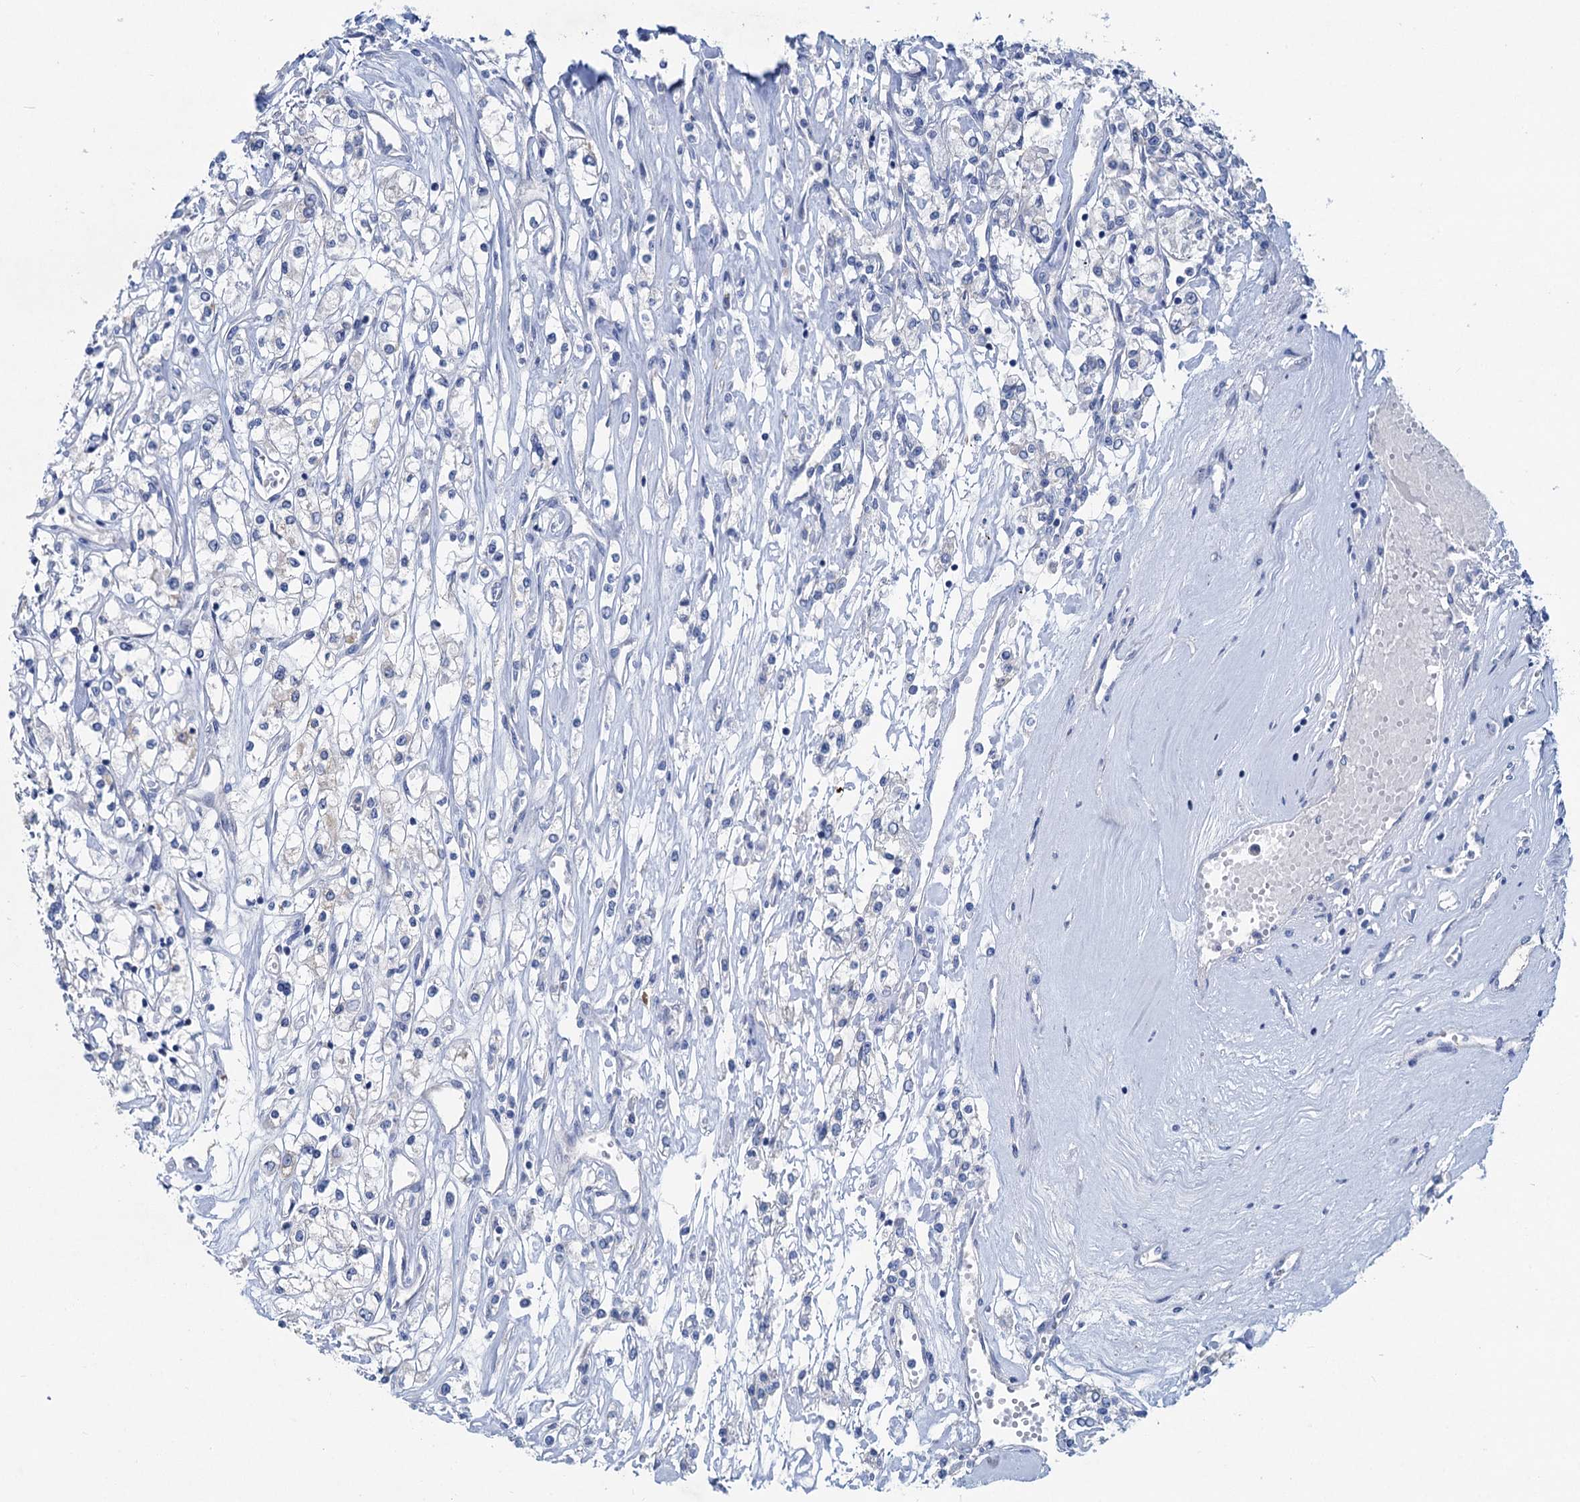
{"staining": {"intensity": "negative", "quantity": "none", "location": "none"}, "tissue": "renal cancer", "cell_type": "Tumor cells", "image_type": "cancer", "snomed": [{"axis": "morphology", "description": "Adenocarcinoma, NOS"}, {"axis": "topography", "description": "Kidney"}], "caption": "IHC histopathology image of neoplastic tissue: human renal cancer stained with DAB (3,3'-diaminobenzidine) exhibits no significant protein expression in tumor cells. (DAB (3,3'-diaminobenzidine) IHC, high magnification).", "gene": "CHDH", "patient": {"sex": "female", "age": 59}}